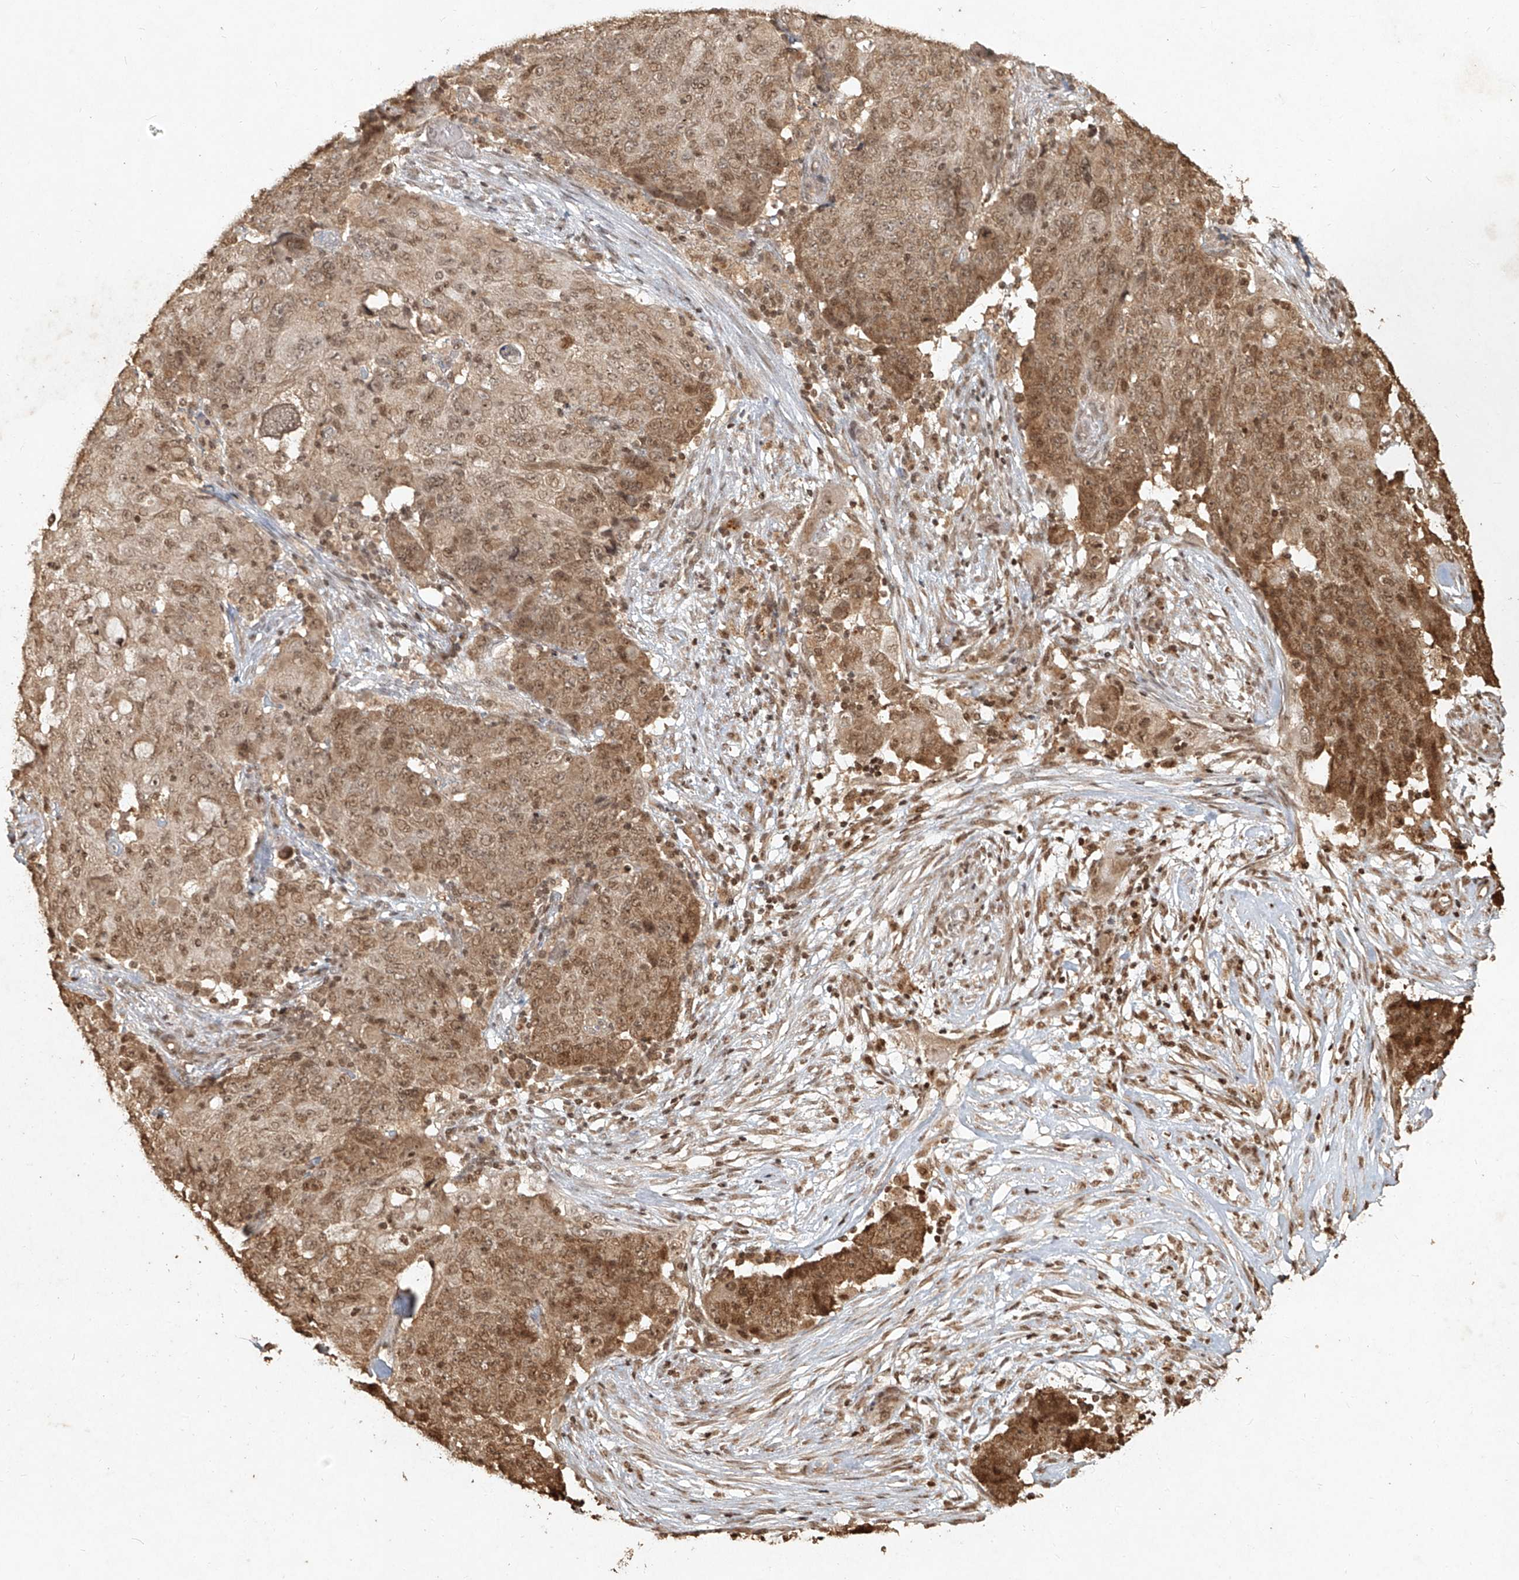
{"staining": {"intensity": "moderate", "quantity": ">75%", "location": "cytoplasmic/membranous,nuclear"}, "tissue": "ovarian cancer", "cell_type": "Tumor cells", "image_type": "cancer", "snomed": [{"axis": "morphology", "description": "Carcinoma, endometroid"}, {"axis": "topography", "description": "Ovary"}], "caption": "Immunohistochemical staining of human ovarian cancer shows medium levels of moderate cytoplasmic/membranous and nuclear expression in approximately >75% of tumor cells. Using DAB (brown) and hematoxylin (blue) stains, captured at high magnification using brightfield microscopy.", "gene": "UBE2K", "patient": {"sex": "female", "age": 42}}